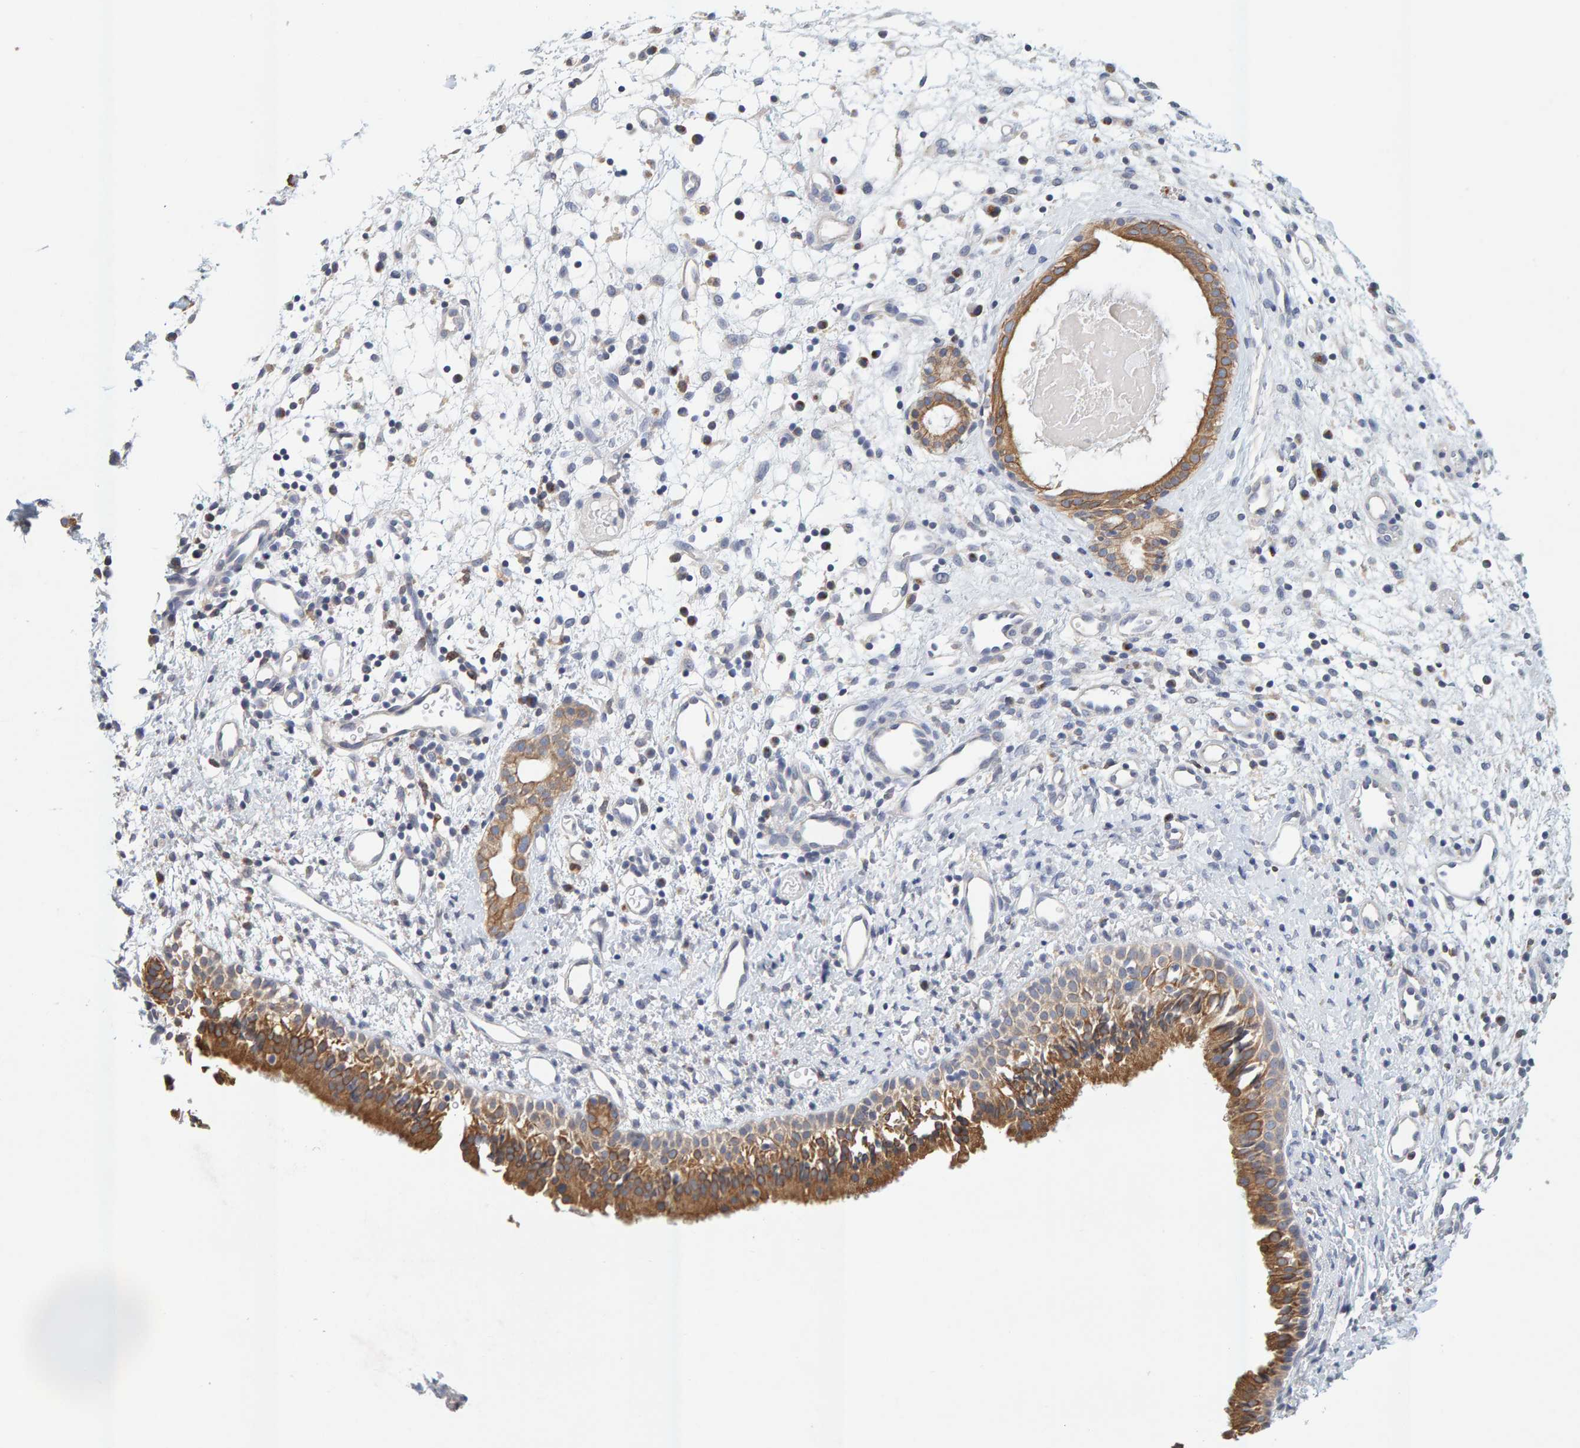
{"staining": {"intensity": "moderate", "quantity": ">75%", "location": "cytoplasmic/membranous"}, "tissue": "nasopharynx", "cell_type": "Respiratory epithelial cells", "image_type": "normal", "snomed": [{"axis": "morphology", "description": "Normal tissue, NOS"}, {"axis": "topography", "description": "Nasopharynx"}], "caption": "The photomicrograph demonstrates a brown stain indicating the presence of a protein in the cytoplasmic/membranous of respiratory epithelial cells in nasopharynx. The protein is shown in brown color, while the nuclei are stained blue.", "gene": "SGPL1", "patient": {"sex": "male", "age": 22}}